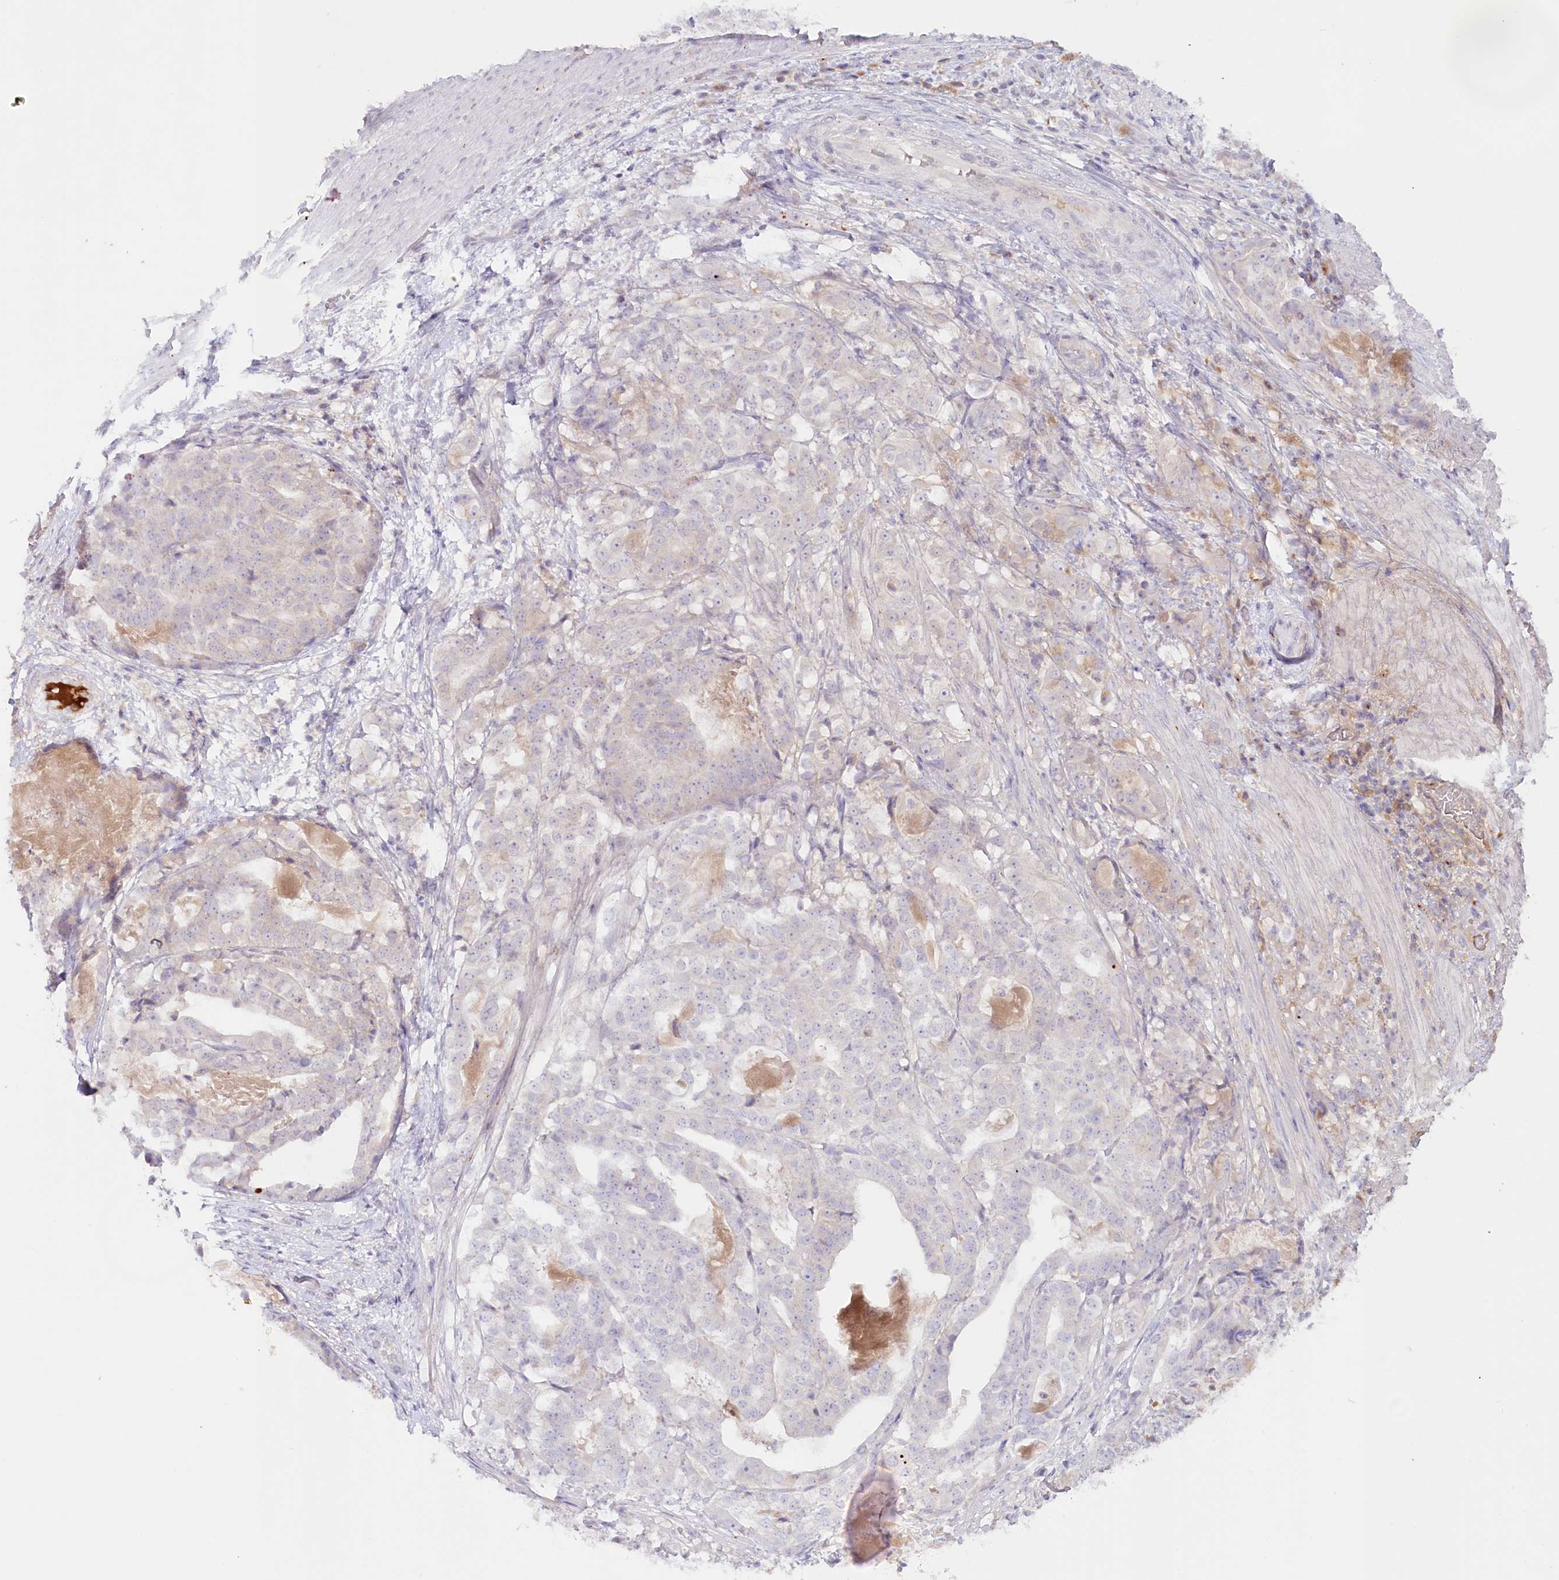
{"staining": {"intensity": "negative", "quantity": "none", "location": "none"}, "tissue": "stomach cancer", "cell_type": "Tumor cells", "image_type": "cancer", "snomed": [{"axis": "morphology", "description": "Adenocarcinoma, NOS"}, {"axis": "topography", "description": "Stomach"}], "caption": "An immunohistochemistry photomicrograph of stomach adenocarcinoma is shown. There is no staining in tumor cells of stomach adenocarcinoma.", "gene": "PSAPL1", "patient": {"sex": "male", "age": 48}}